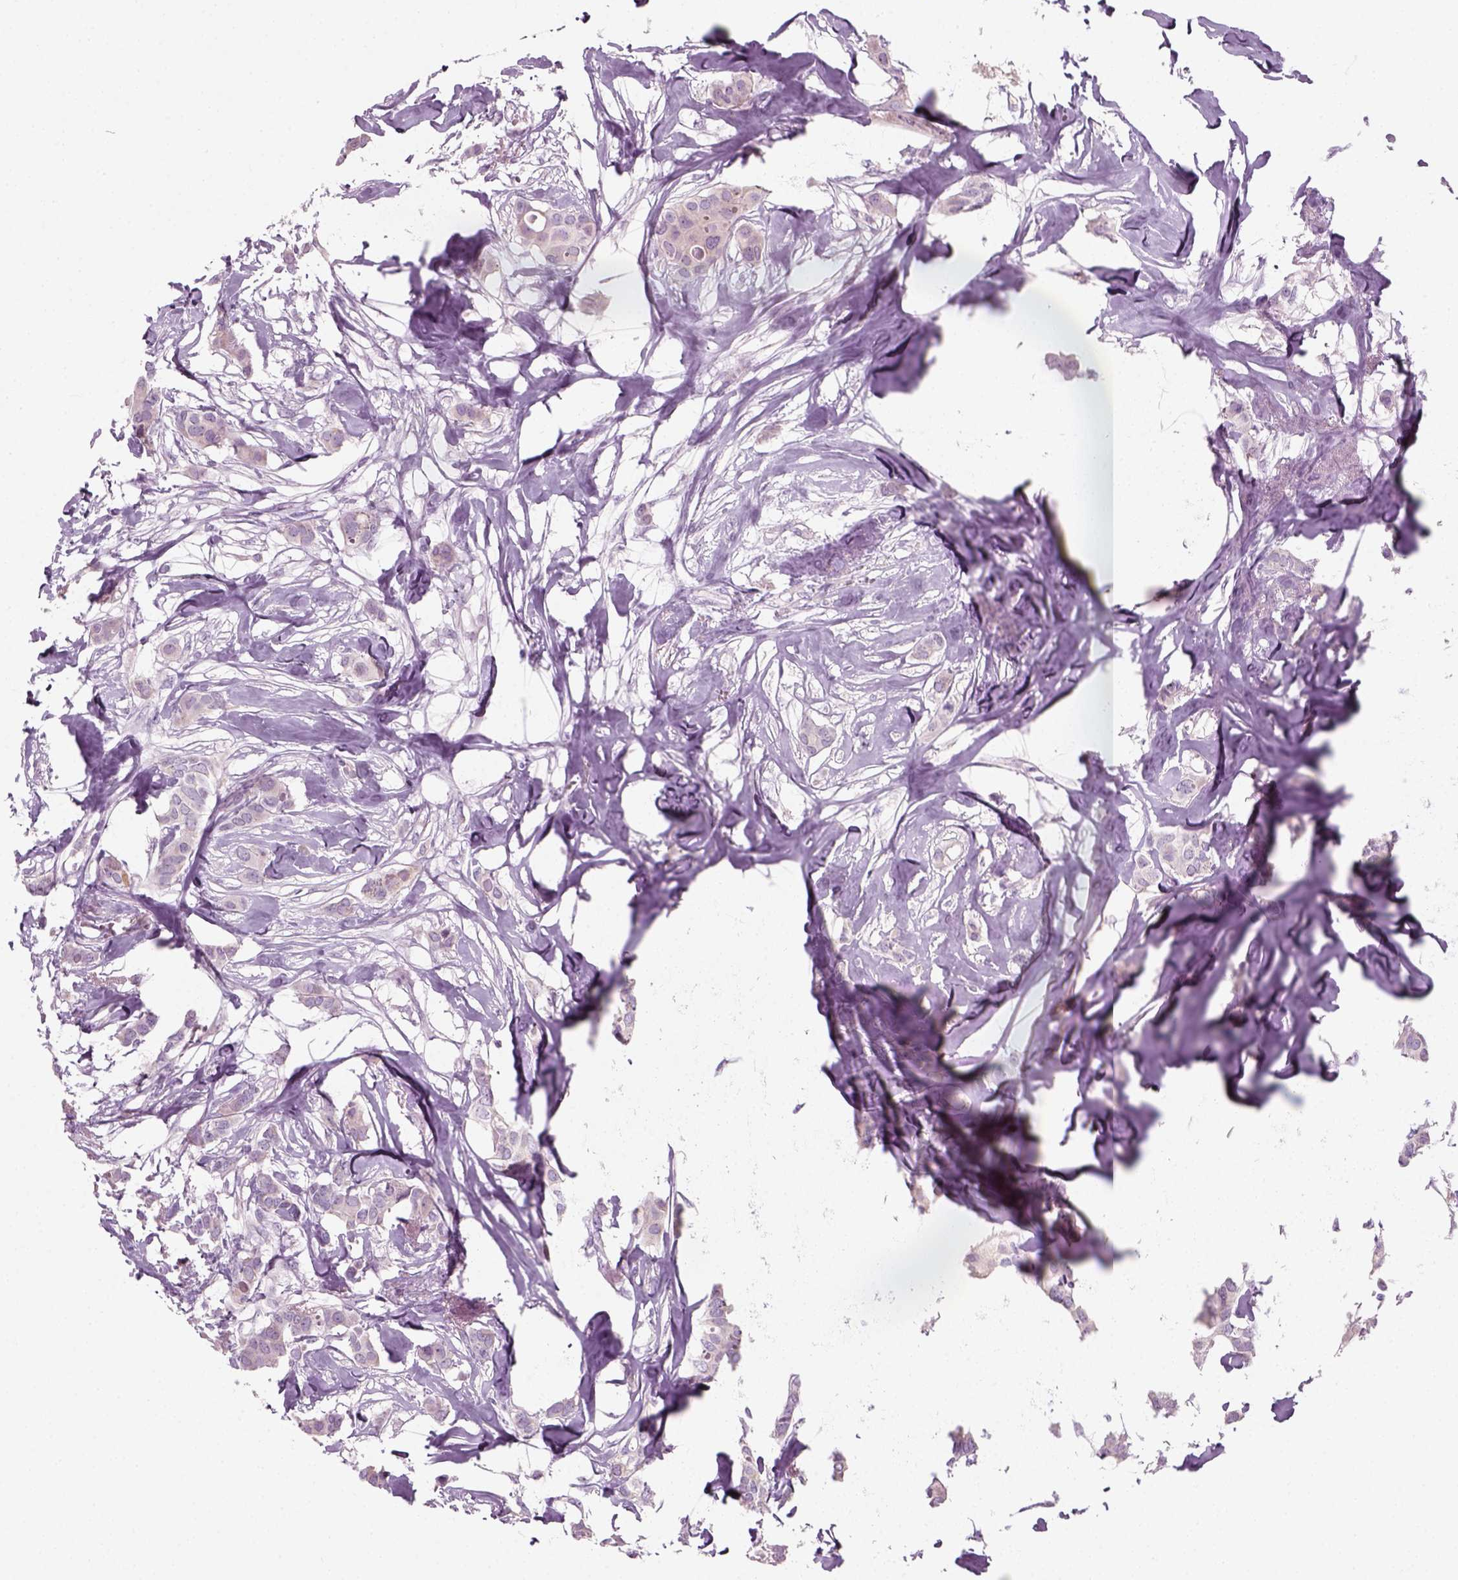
{"staining": {"intensity": "negative", "quantity": "none", "location": "none"}, "tissue": "breast cancer", "cell_type": "Tumor cells", "image_type": "cancer", "snomed": [{"axis": "morphology", "description": "Duct carcinoma"}, {"axis": "topography", "description": "Breast"}], "caption": "Protein analysis of breast cancer (intraductal carcinoma) reveals no significant staining in tumor cells. Brightfield microscopy of immunohistochemistry (IHC) stained with DAB (3,3'-diaminobenzidine) (brown) and hematoxylin (blue), captured at high magnification.", "gene": "IL4", "patient": {"sex": "female", "age": 62}}